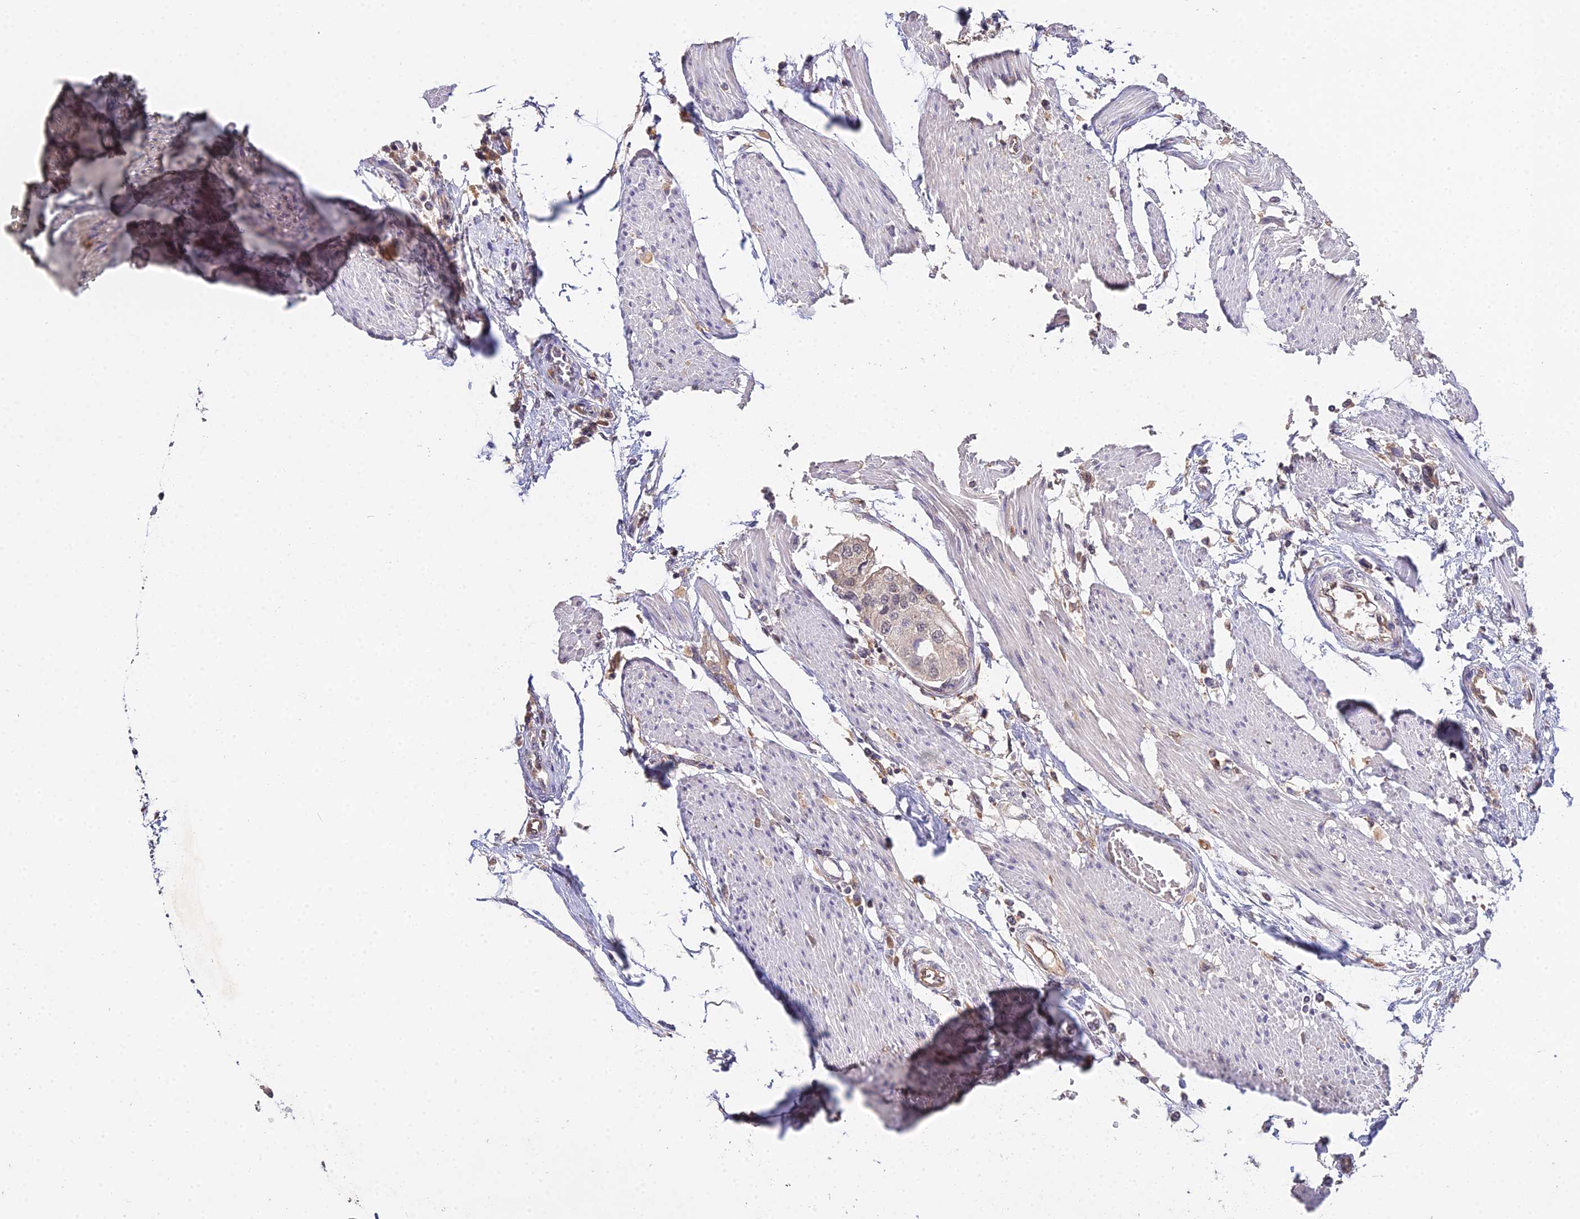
{"staining": {"intensity": "negative", "quantity": "none", "location": "none"}, "tissue": "urothelial cancer", "cell_type": "Tumor cells", "image_type": "cancer", "snomed": [{"axis": "morphology", "description": "Urothelial carcinoma, High grade"}, {"axis": "topography", "description": "Urinary bladder"}], "caption": "Immunohistochemistry photomicrograph of urothelial cancer stained for a protein (brown), which exhibits no positivity in tumor cells. The staining was performed using DAB to visualize the protein expression in brown, while the nuclei were stained in blue with hematoxylin (Magnification: 20x).", "gene": "TPRX1", "patient": {"sex": "male", "age": 64}}